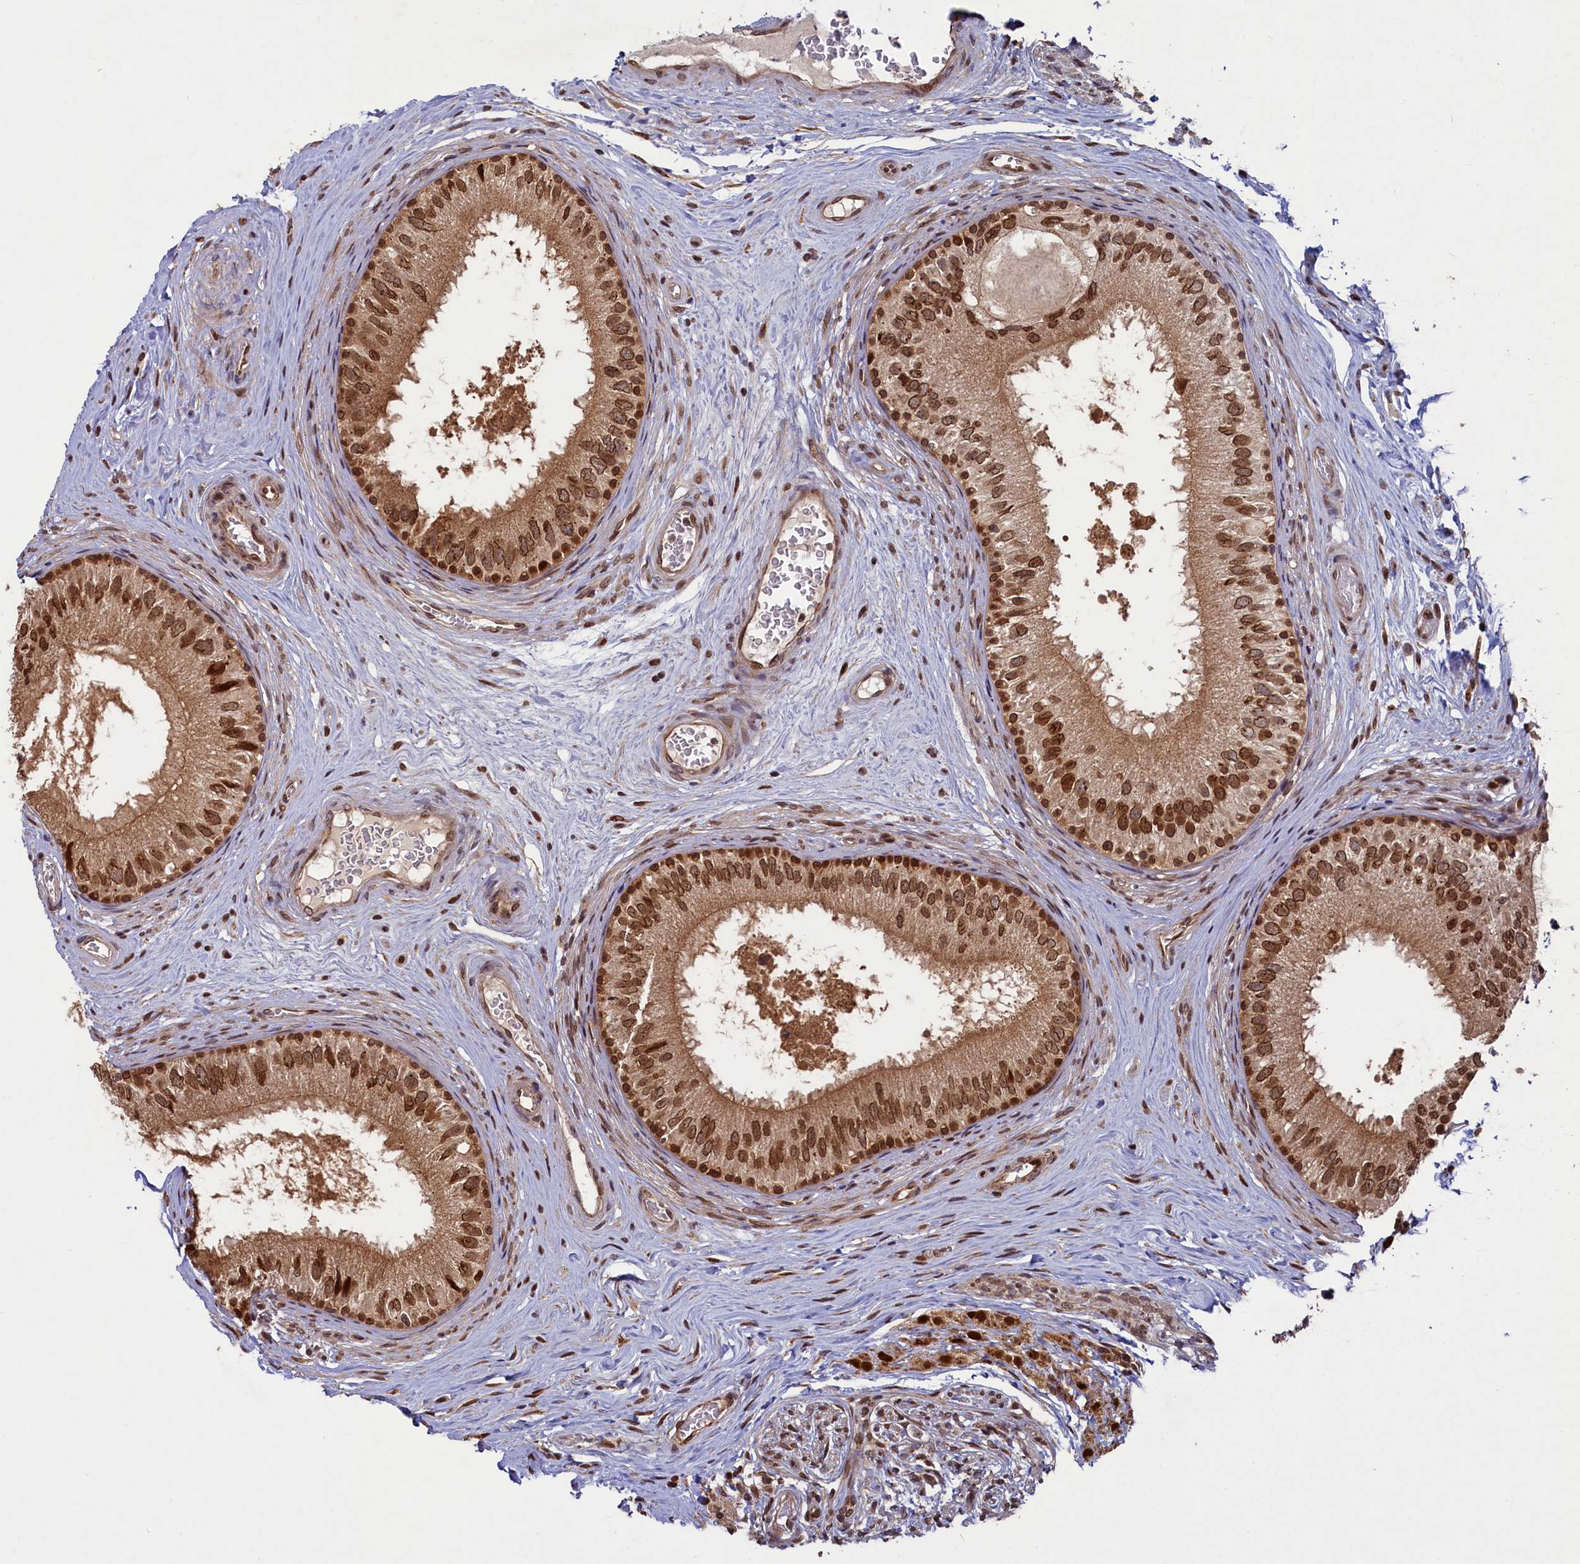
{"staining": {"intensity": "strong", "quantity": ">75%", "location": "nuclear"}, "tissue": "epididymis", "cell_type": "Glandular cells", "image_type": "normal", "snomed": [{"axis": "morphology", "description": "Normal tissue, NOS"}, {"axis": "topography", "description": "Epididymis"}], "caption": "A micrograph showing strong nuclear expression in about >75% of glandular cells in benign epididymis, as visualized by brown immunohistochemical staining.", "gene": "NAE1", "patient": {"sex": "male", "age": 33}}